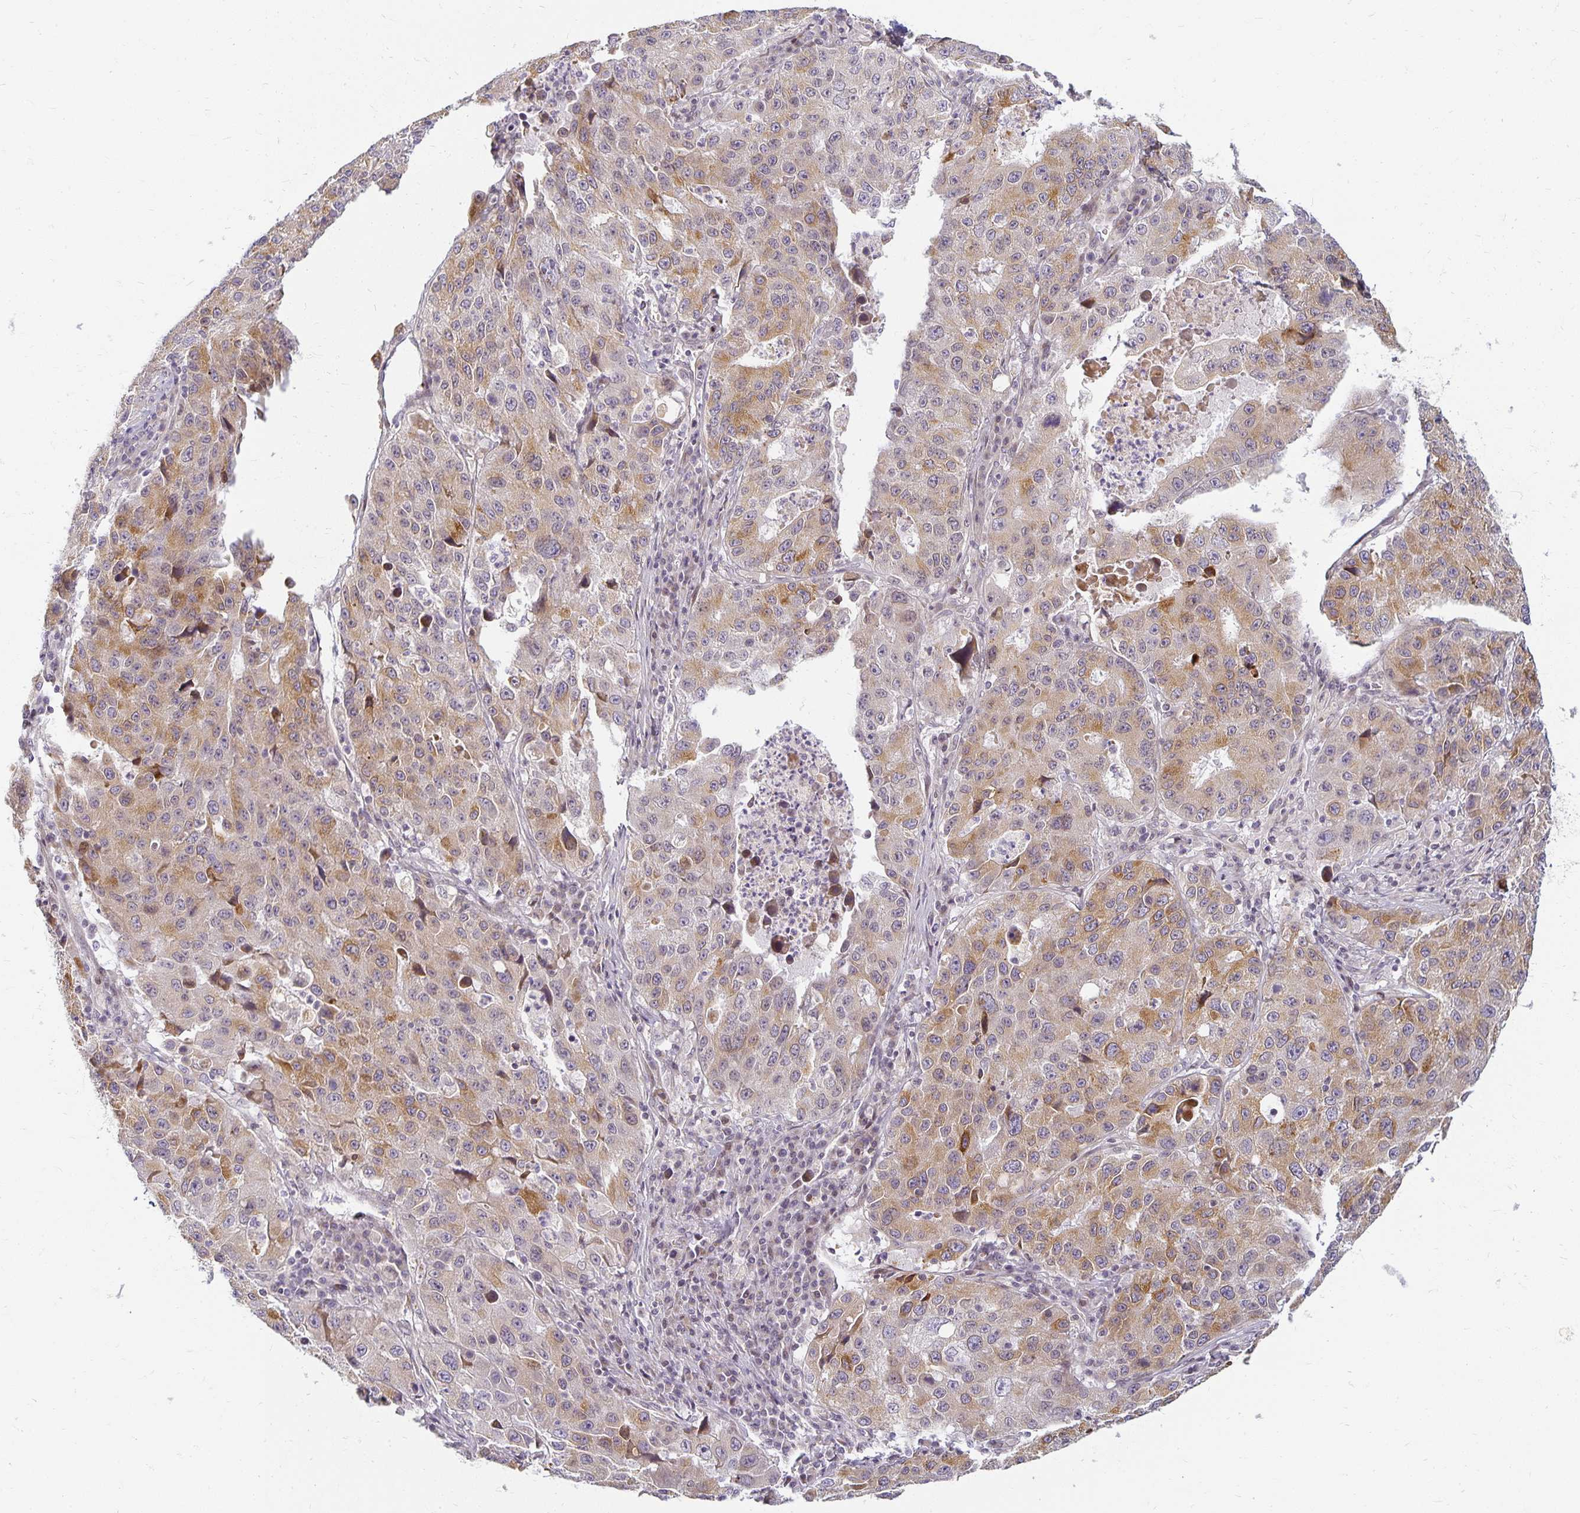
{"staining": {"intensity": "weak", "quantity": "25%-75%", "location": "cytoplasmic/membranous"}, "tissue": "stomach cancer", "cell_type": "Tumor cells", "image_type": "cancer", "snomed": [{"axis": "morphology", "description": "Adenocarcinoma, NOS"}, {"axis": "topography", "description": "Stomach"}], "caption": "High-power microscopy captured an immunohistochemistry micrograph of stomach cancer, revealing weak cytoplasmic/membranous expression in about 25%-75% of tumor cells.", "gene": "EHF", "patient": {"sex": "male", "age": 71}}